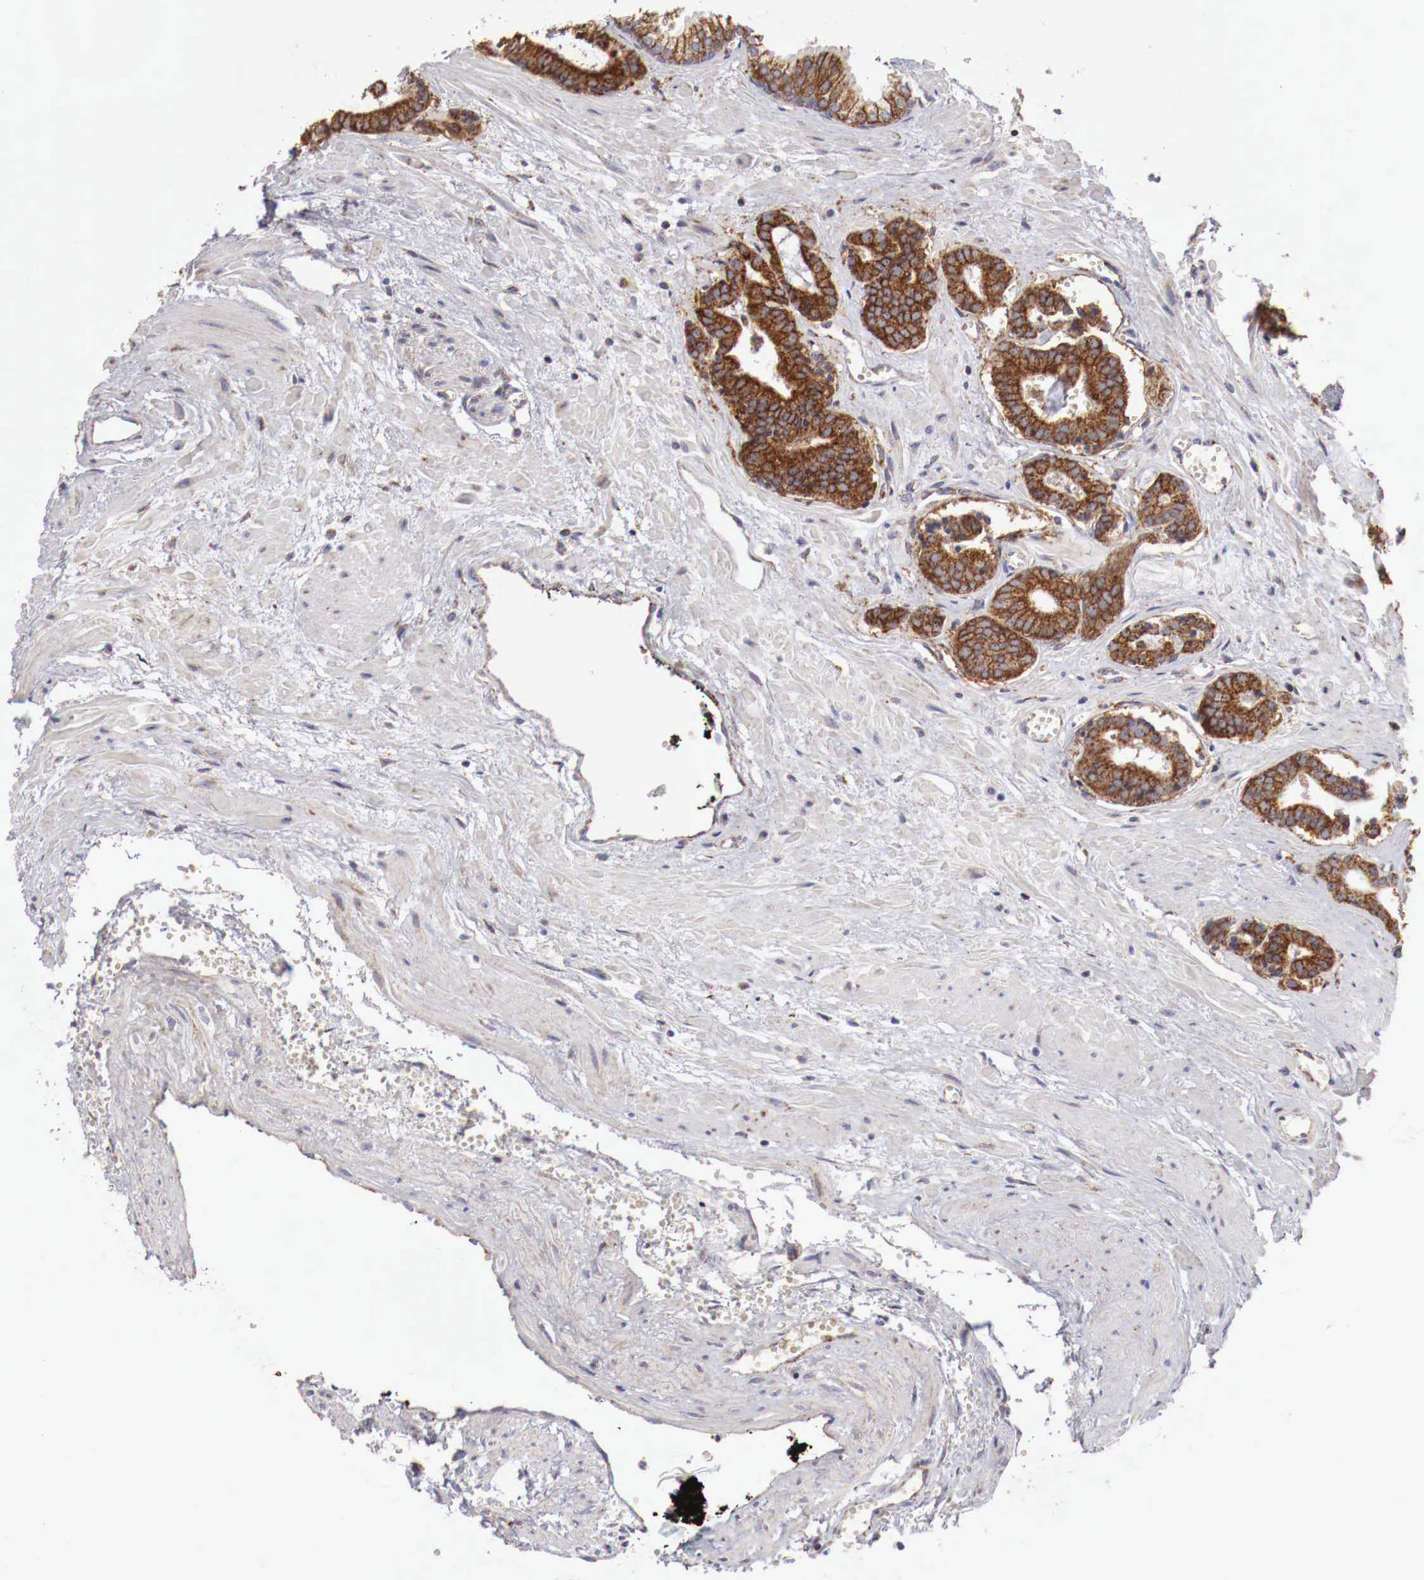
{"staining": {"intensity": "strong", "quantity": ">75%", "location": "cytoplasmic/membranous"}, "tissue": "prostate cancer", "cell_type": "Tumor cells", "image_type": "cancer", "snomed": [{"axis": "morphology", "description": "Adenocarcinoma, High grade"}, {"axis": "topography", "description": "Prostate"}], "caption": "Human prostate cancer (adenocarcinoma (high-grade)) stained with a brown dye reveals strong cytoplasmic/membranous positive positivity in approximately >75% of tumor cells.", "gene": "XPNPEP3", "patient": {"sex": "male", "age": 56}}